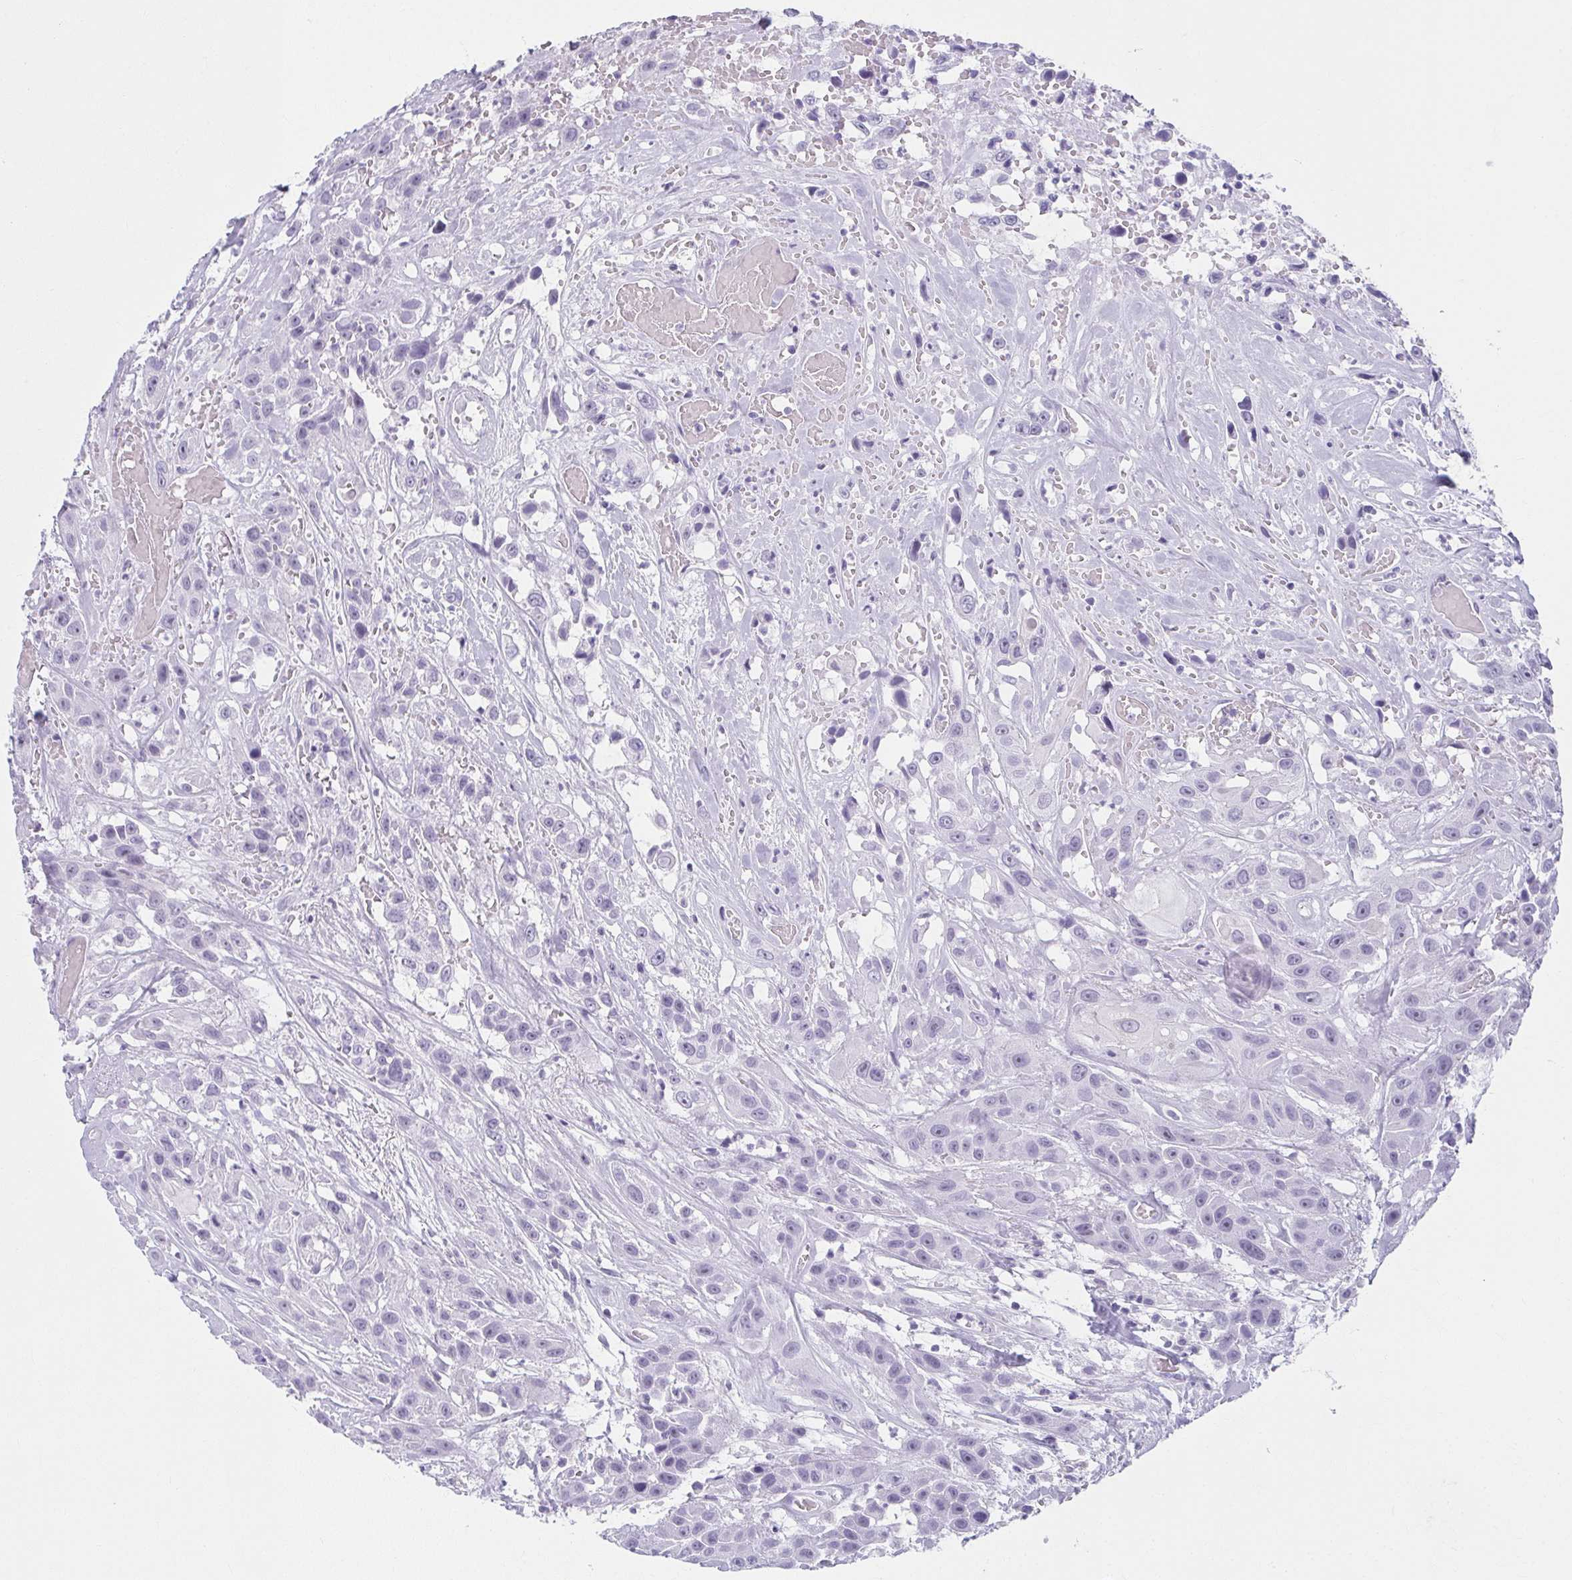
{"staining": {"intensity": "negative", "quantity": "none", "location": "none"}, "tissue": "head and neck cancer", "cell_type": "Tumor cells", "image_type": "cancer", "snomed": [{"axis": "morphology", "description": "Squamous cell carcinoma, NOS"}, {"axis": "topography", "description": "Head-Neck"}], "caption": "Immunohistochemistry of squamous cell carcinoma (head and neck) demonstrates no positivity in tumor cells.", "gene": "MOBP", "patient": {"sex": "male", "age": 57}}